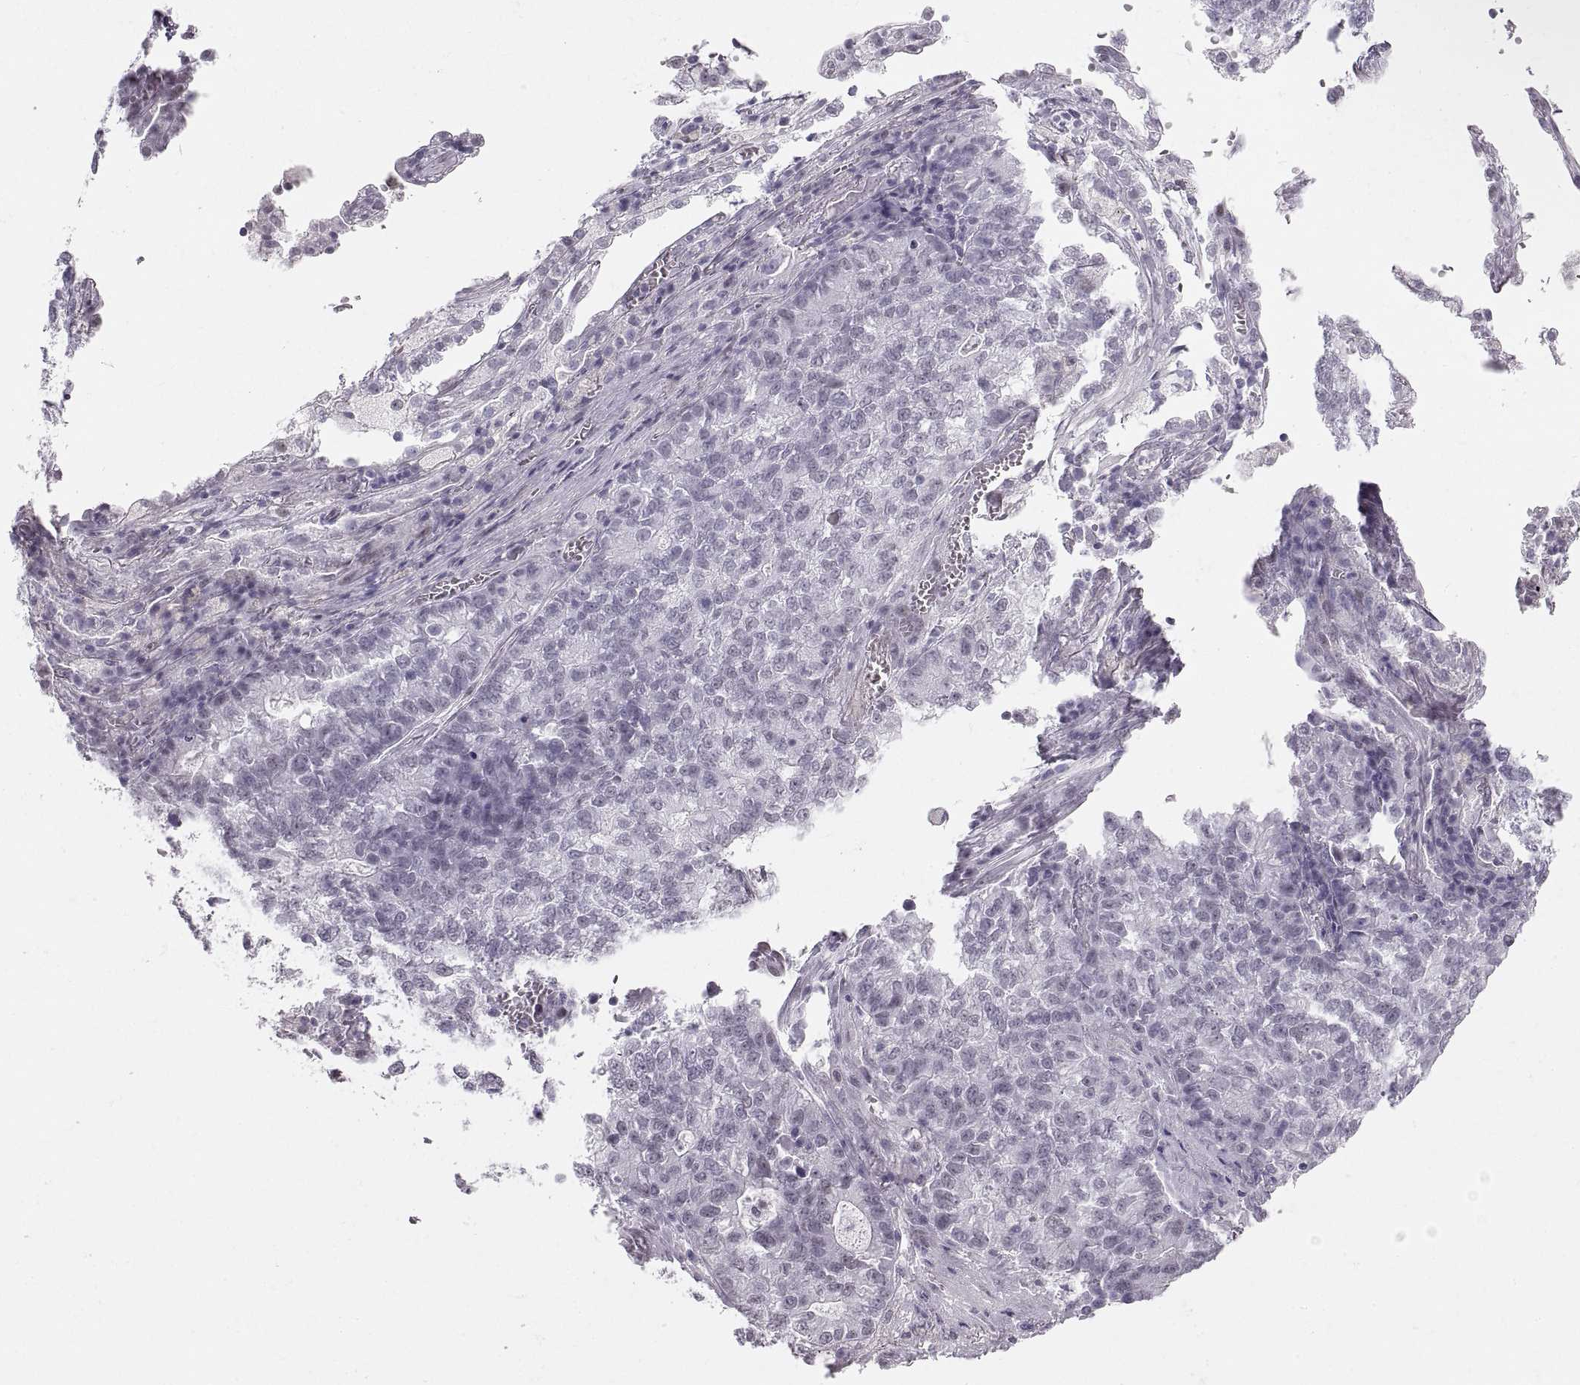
{"staining": {"intensity": "negative", "quantity": "none", "location": "none"}, "tissue": "lung cancer", "cell_type": "Tumor cells", "image_type": "cancer", "snomed": [{"axis": "morphology", "description": "Adenocarcinoma, NOS"}, {"axis": "topography", "description": "Lung"}], "caption": "IHC of lung cancer demonstrates no expression in tumor cells.", "gene": "NANOS3", "patient": {"sex": "male", "age": 57}}